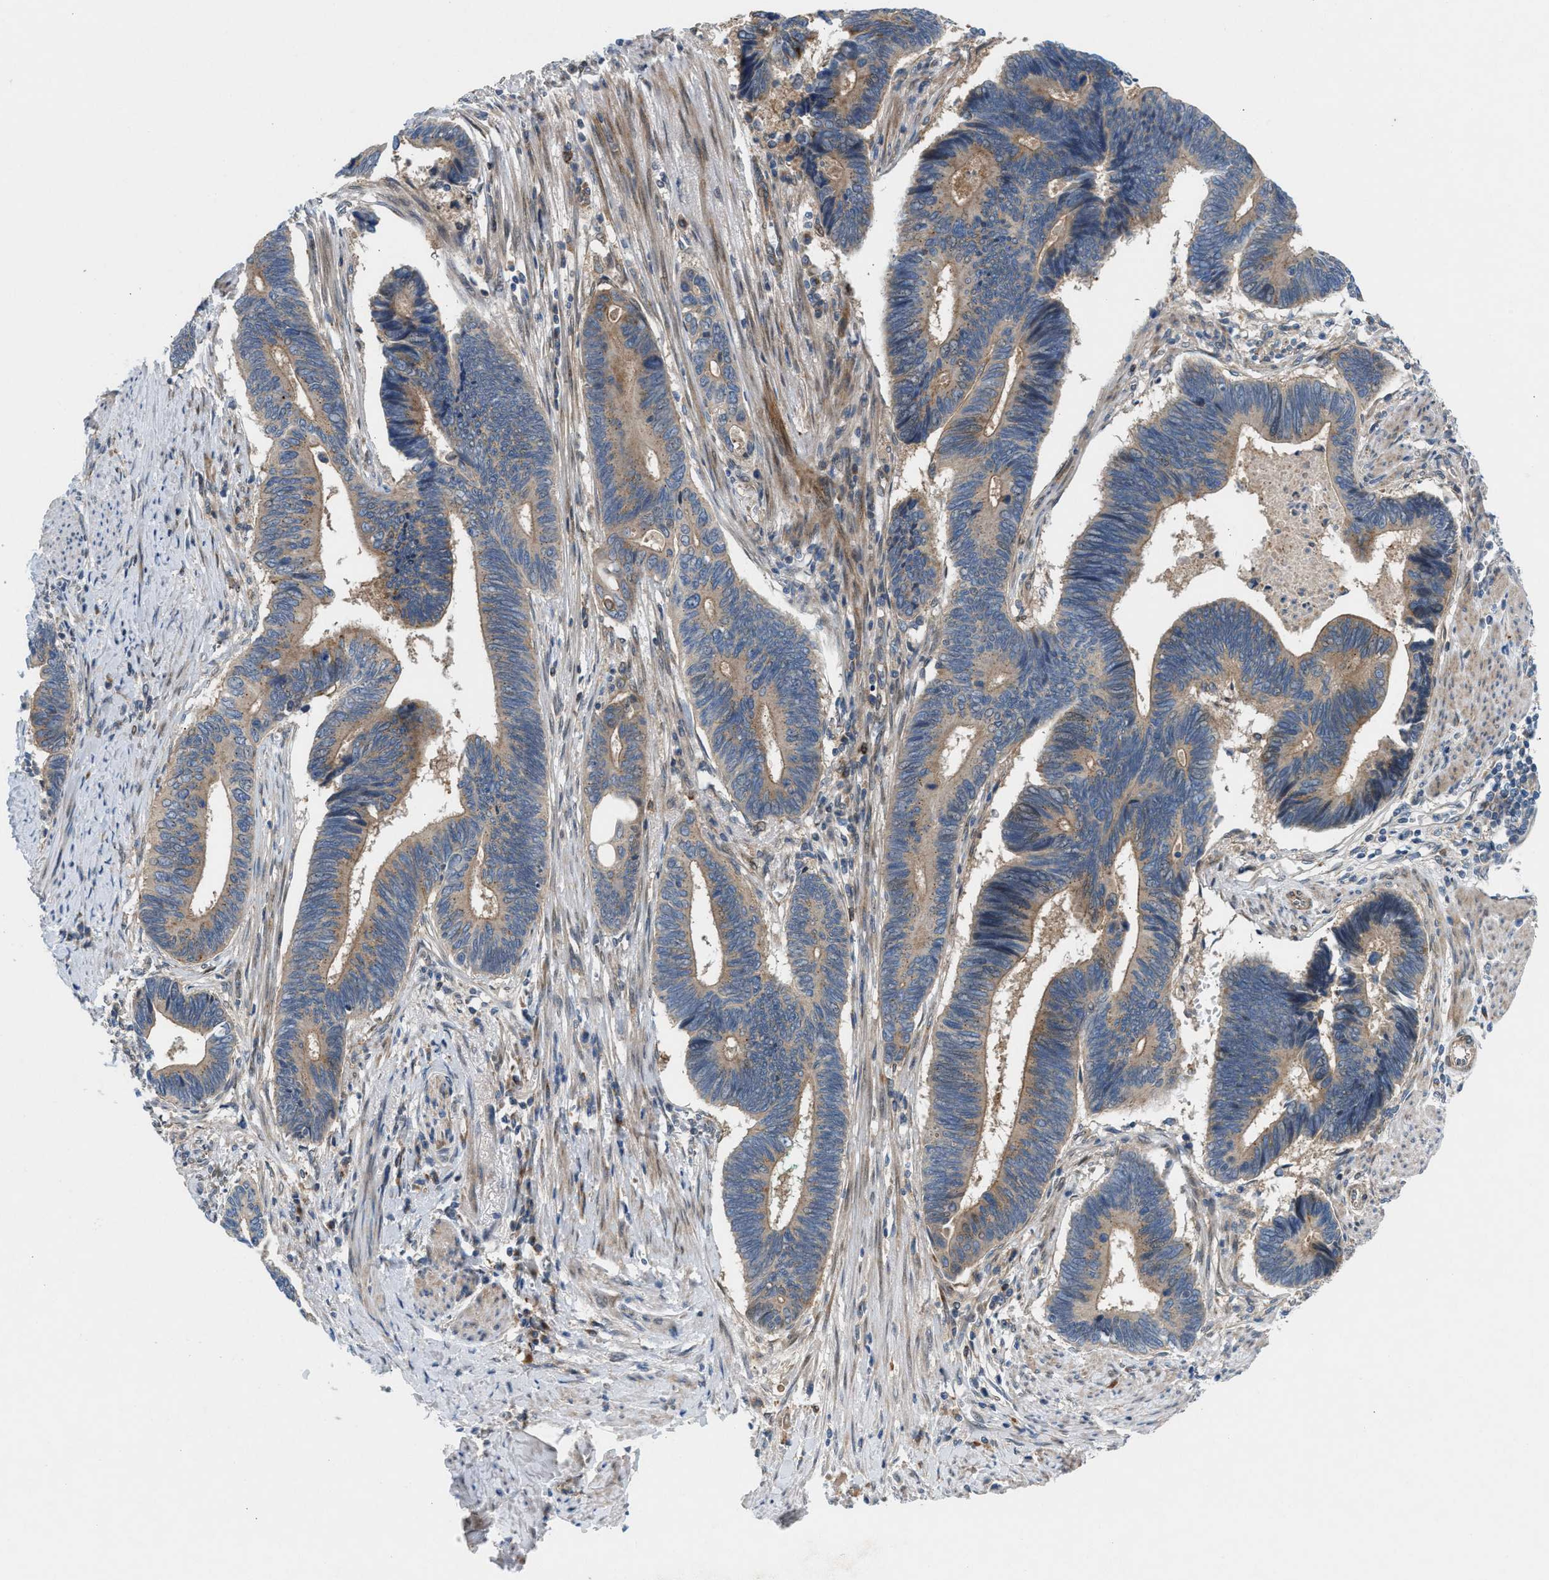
{"staining": {"intensity": "weak", "quantity": ">75%", "location": "cytoplasmic/membranous"}, "tissue": "pancreatic cancer", "cell_type": "Tumor cells", "image_type": "cancer", "snomed": [{"axis": "morphology", "description": "Adenocarcinoma, NOS"}, {"axis": "topography", "description": "Pancreas"}], "caption": "Immunohistochemical staining of pancreatic cancer (adenocarcinoma) reveals weak cytoplasmic/membranous protein staining in about >75% of tumor cells.", "gene": "CYB5D1", "patient": {"sex": "female", "age": 70}}